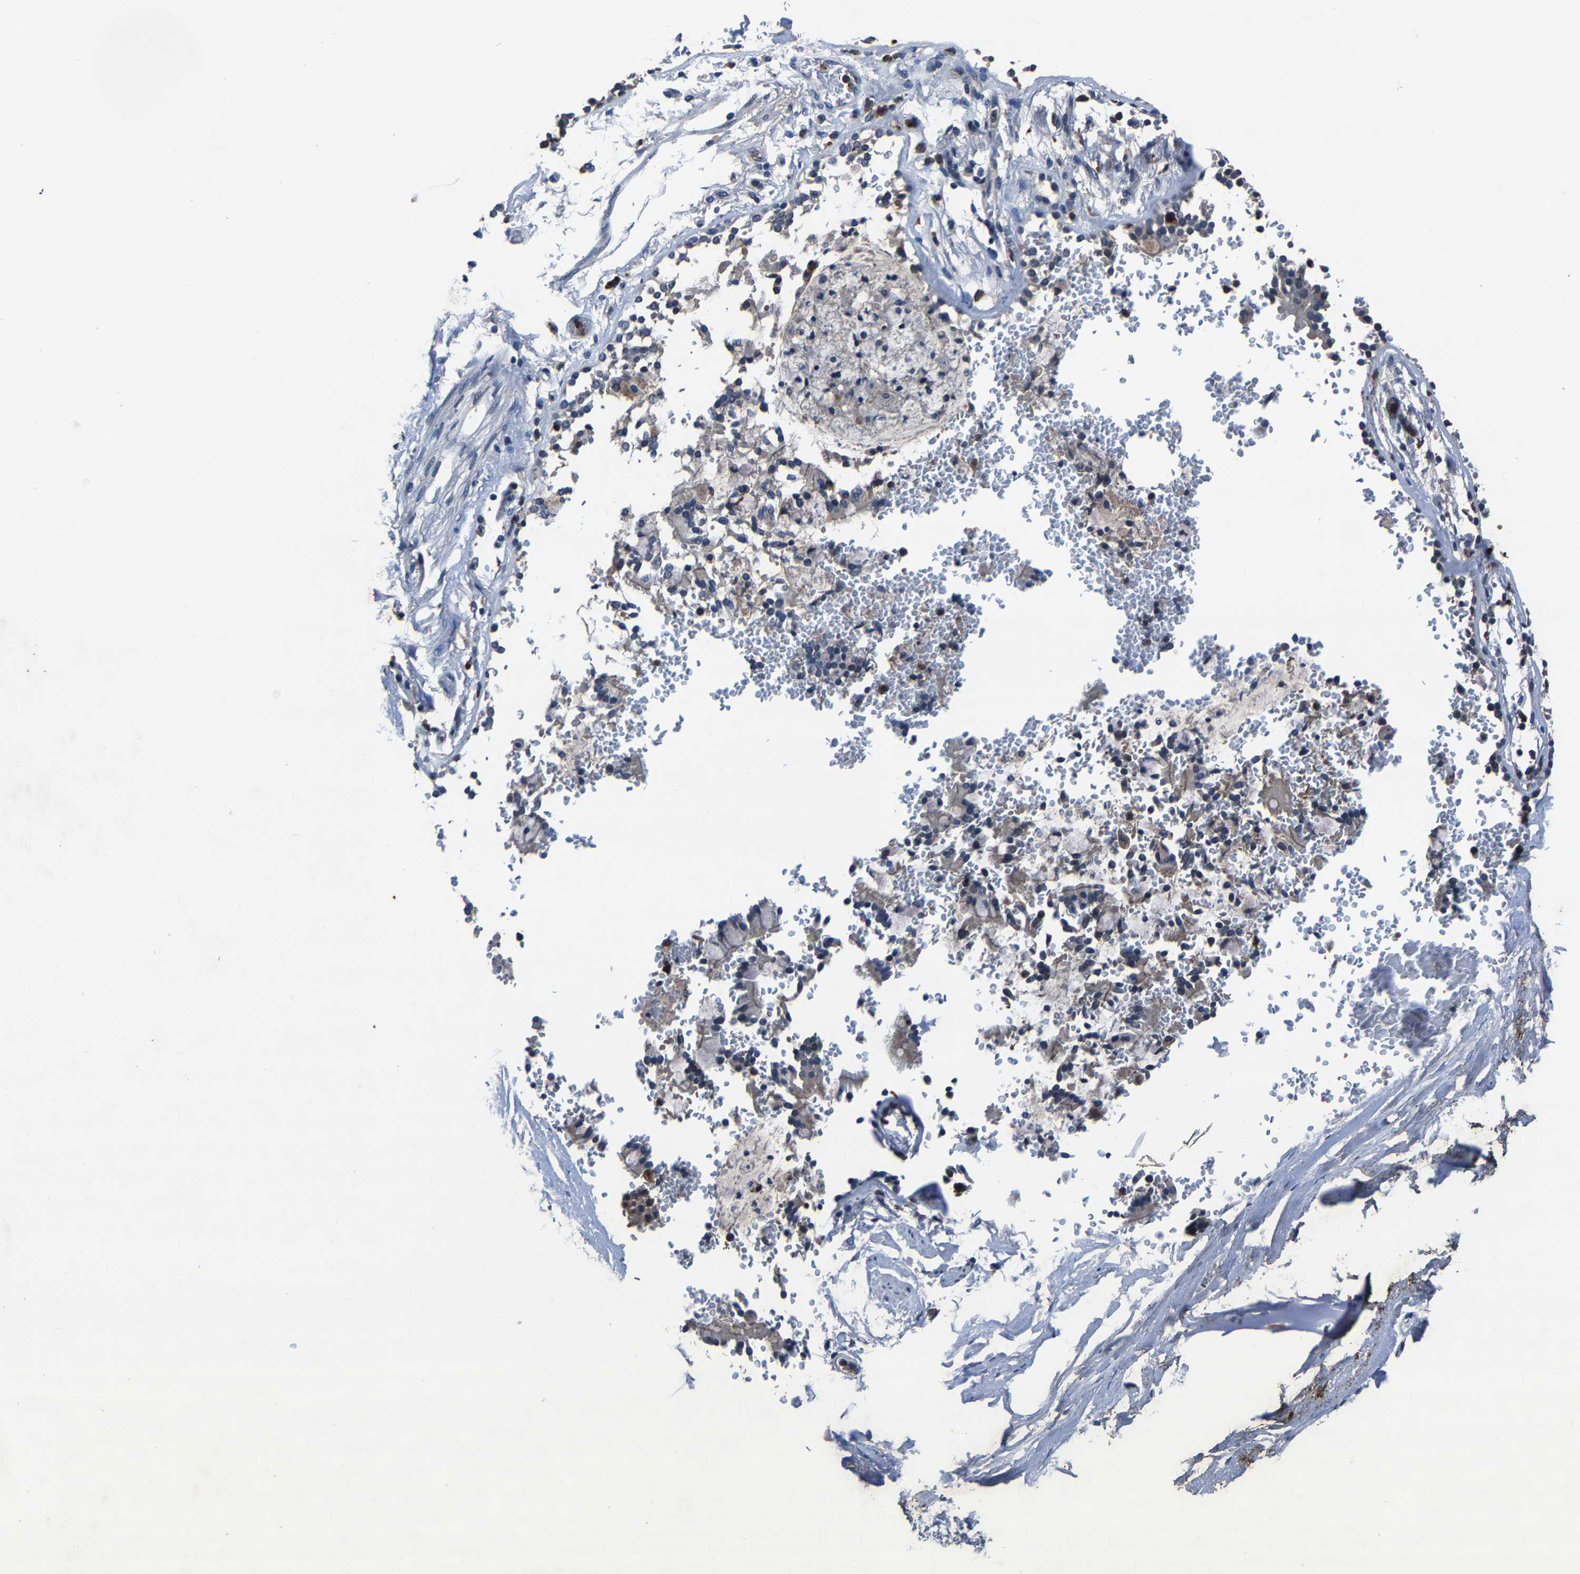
{"staining": {"intensity": "negative", "quantity": "none", "location": "none"}, "tissue": "adipose tissue", "cell_type": "Adipocytes", "image_type": "normal", "snomed": [{"axis": "morphology", "description": "Normal tissue, NOS"}, {"axis": "topography", "description": "Cartilage tissue"}, {"axis": "topography", "description": "Lung"}], "caption": "Immunohistochemical staining of unremarkable human adipose tissue displays no significant positivity in adipocytes.", "gene": "PCNX2", "patient": {"sex": "female", "age": 77}}